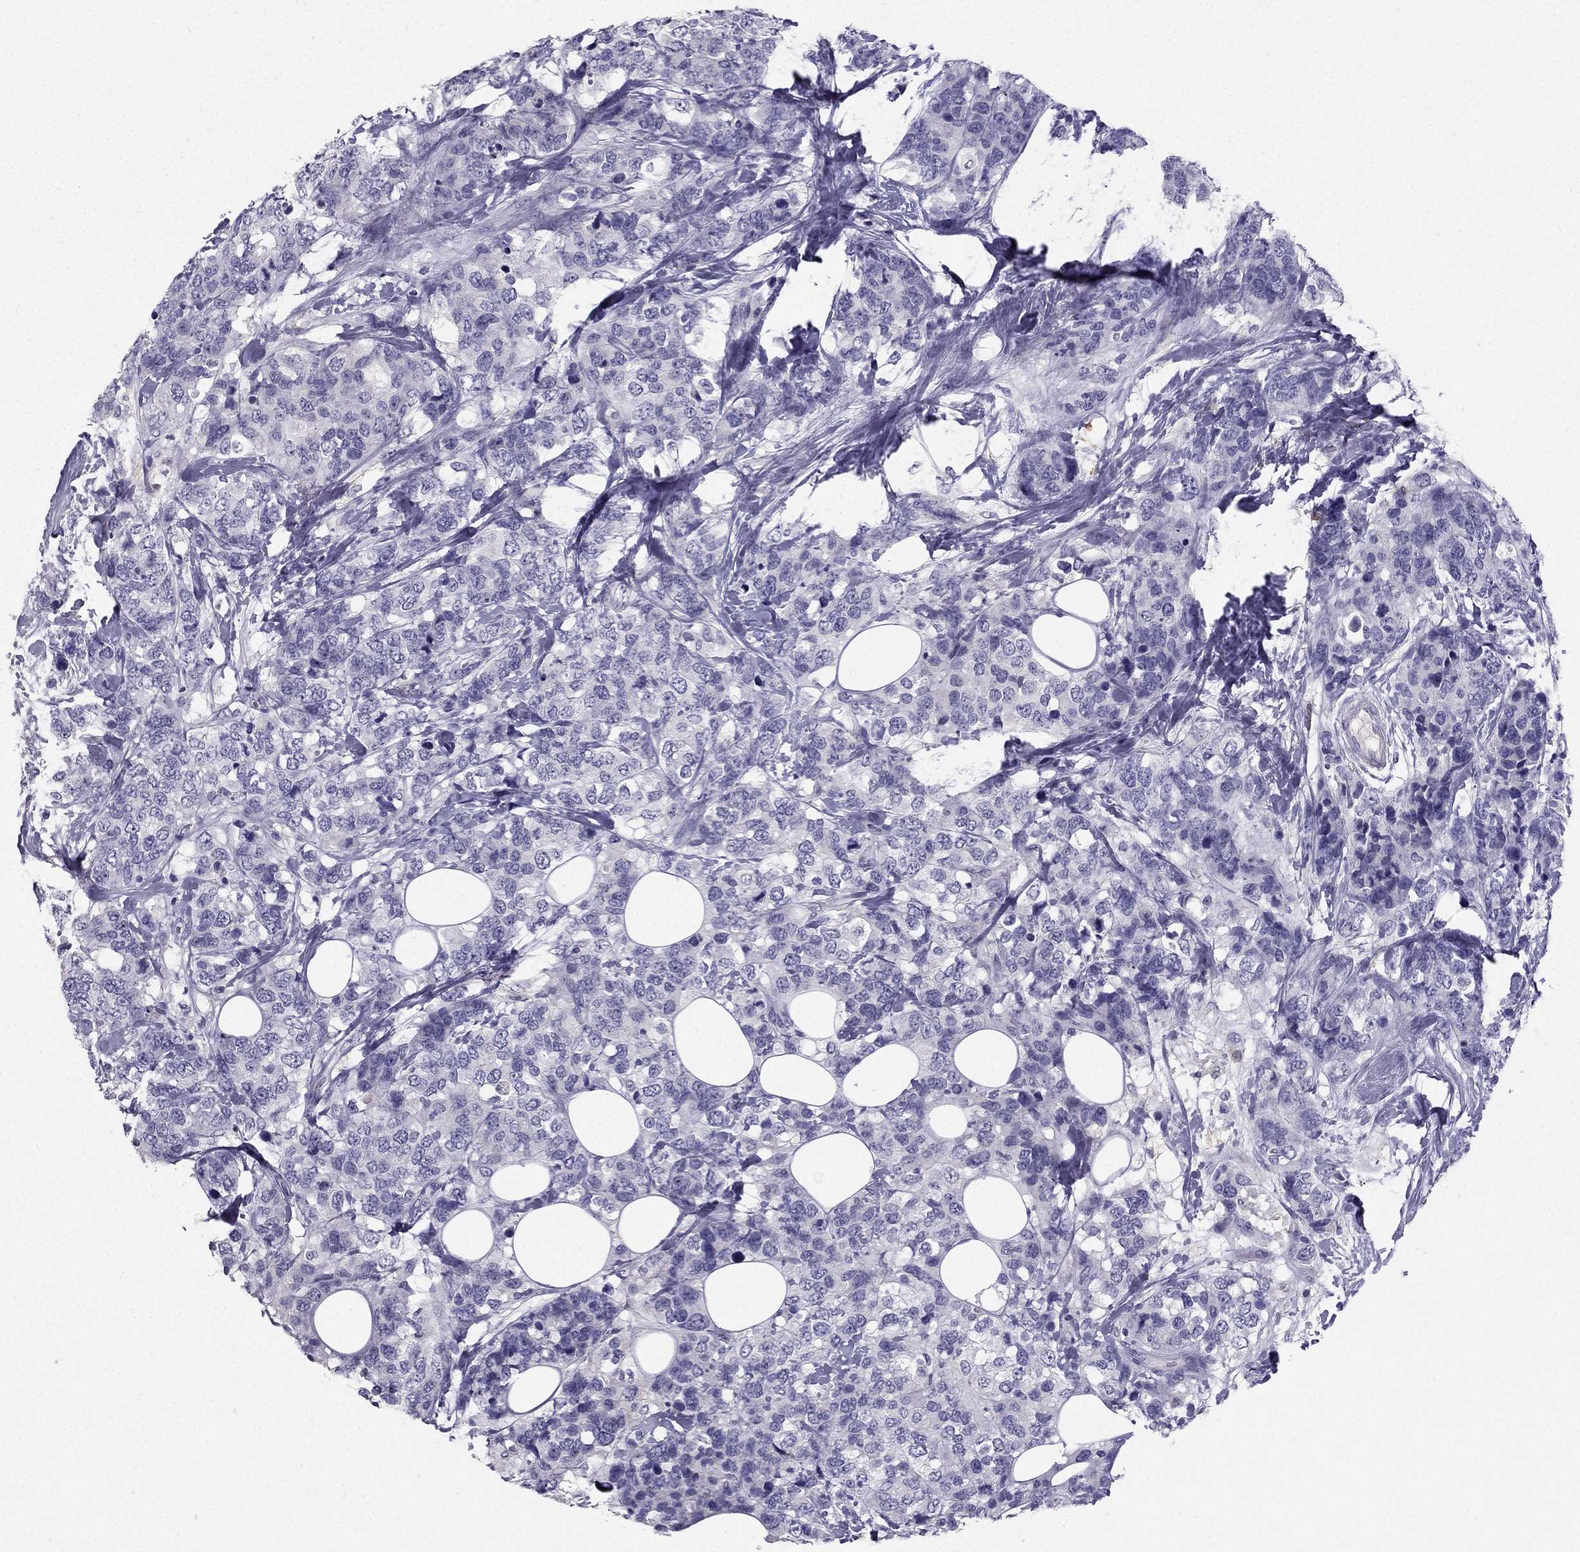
{"staining": {"intensity": "negative", "quantity": "none", "location": "none"}, "tissue": "breast cancer", "cell_type": "Tumor cells", "image_type": "cancer", "snomed": [{"axis": "morphology", "description": "Lobular carcinoma"}, {"axis": "topography", "description": "Breast"}], "caption": "An immunohistochemistry (IHC) micrograph of breast lobular carcinoma is shown. There is no staining in tumor cells of breast lobular carcinoma.", "gene": "LMTK3", "patient": {"sex": "female", "age": 59}}